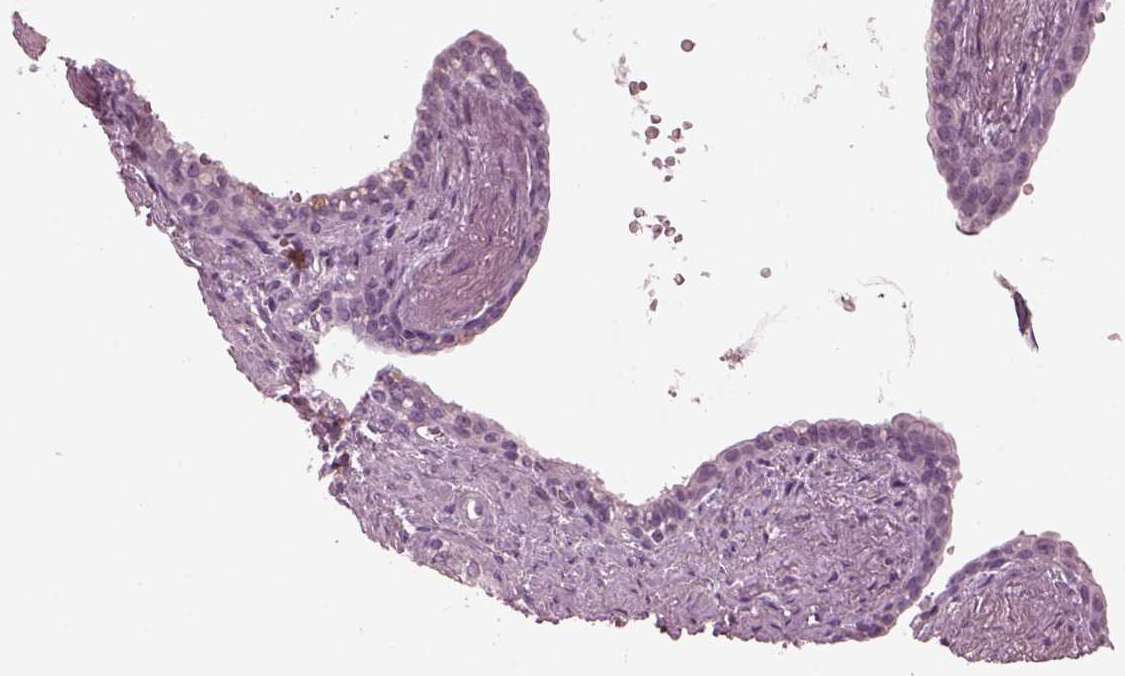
{"staining": {"intensity": "negative", "quantity": "none", "location": "none"}, "tissue": "seminal vesicle", "cell_type": "Glandular cells", "image_type": "normal", "snomed": [{"axis": "morphology", "description": "Normal tissue, NOS"}, {"axis": "morphology", "description": "Urothelial carcinoma, NOS"}, {"axis": "topography", "description": "Urinary bladder"}, {"axis": "topography", "description": "Seminal veicle"}], "caption": "Immunohistochemical staining of unremarkable seminal vesicle reveals no significant expression in glandular cells.", "gene": "SLAMF8", "patient": {"sex": "male", "age": 76}}